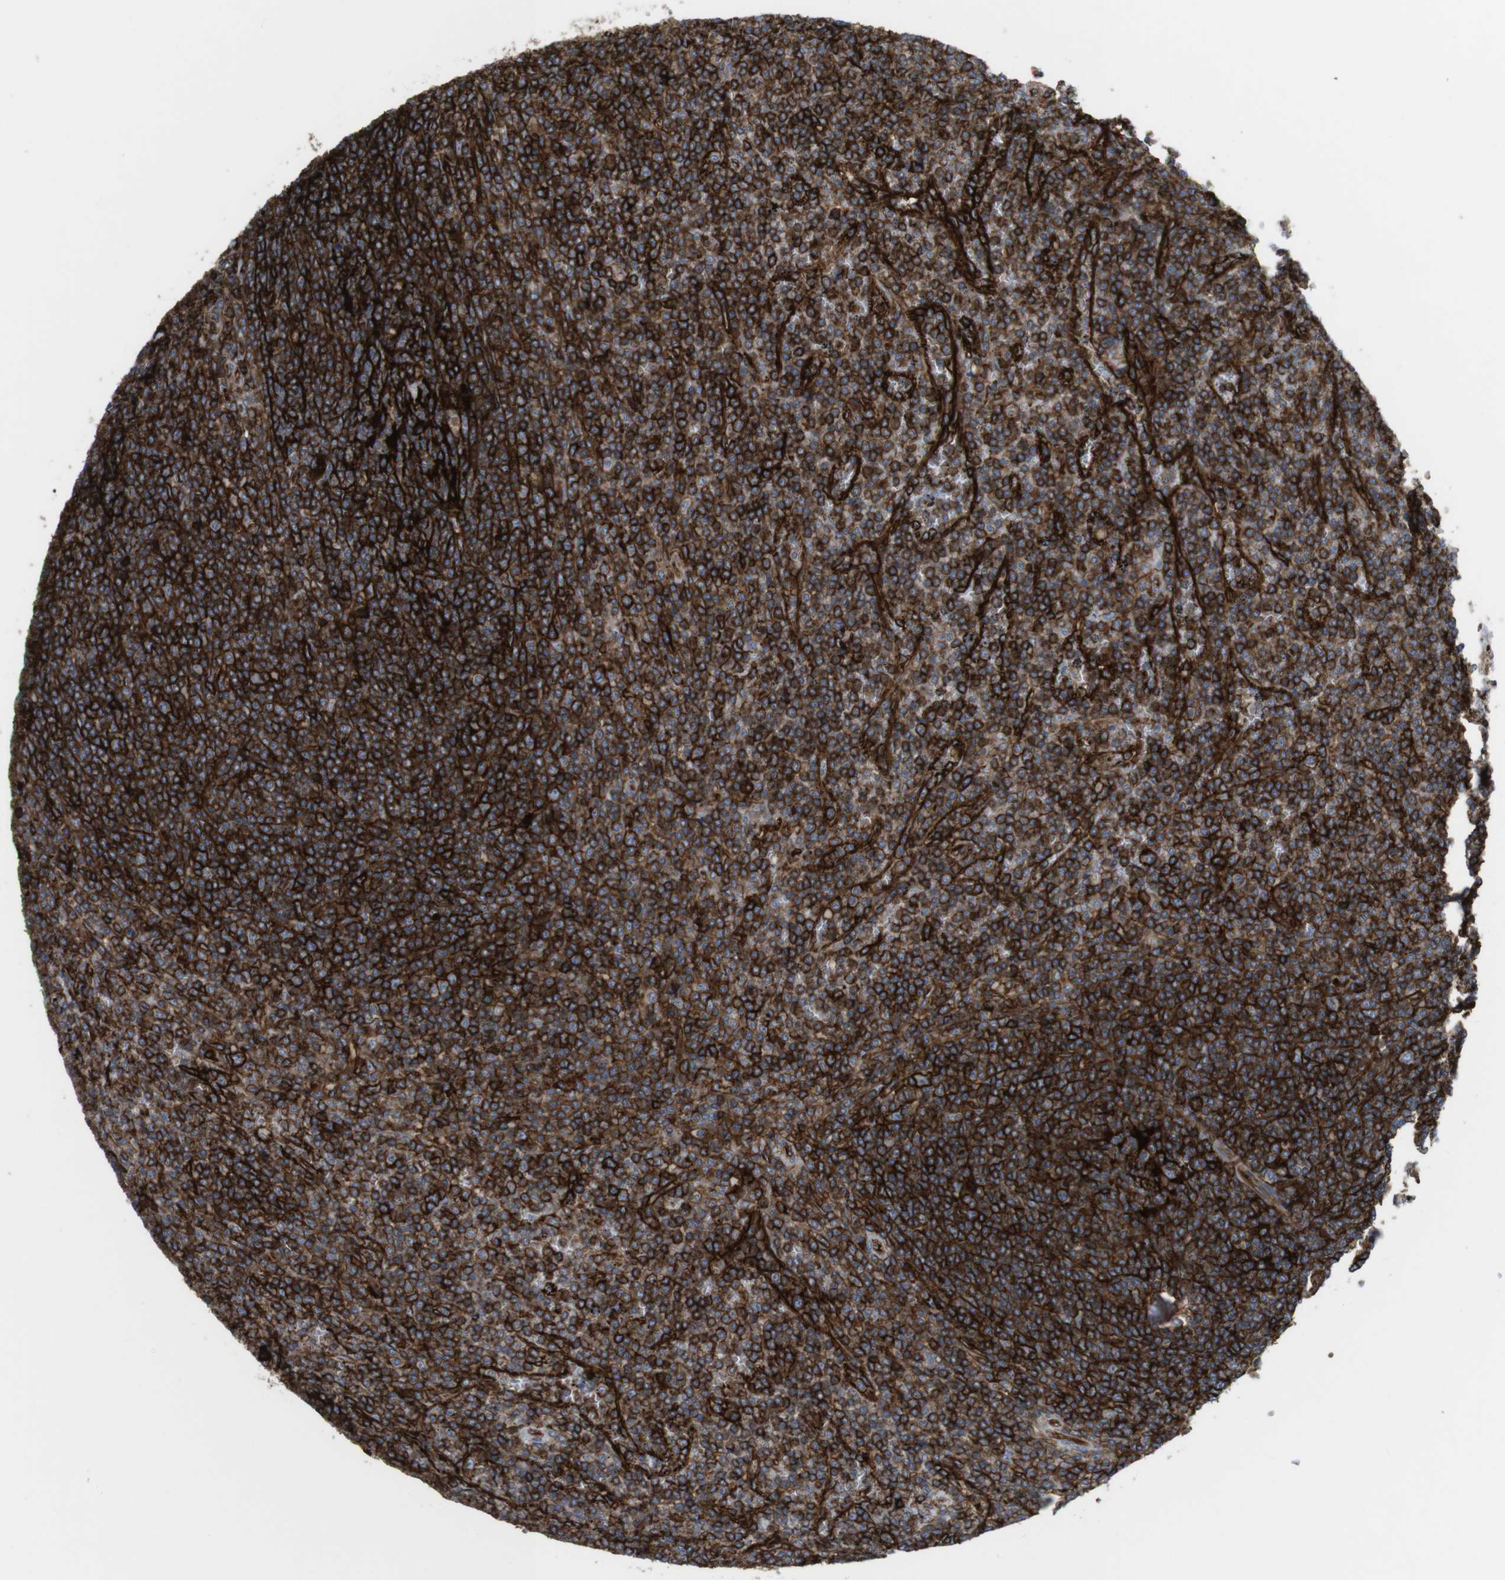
{"staining": {"intensity": "strong", "quantity": ">75%", "location": "cytoplasmic/membranous"}, "tissue": "lymphoma", "cell_type": "Tumor cells", "image_type": "cancer", "snomed": [{"axis": "morphology", "description": "Malignant lymphoma, non-Hodgkin's type, Low grade"}, {"axis": "topography", "description": "Spleen"}], "caption": "Human lymphoma stained for a protein (brown) exhibits strong cytoplasmic/membranous positive positivity in approximately >75% of tumor cells.", "gene": "CCR6", "patient": {"sex": "female", "age": 19}}